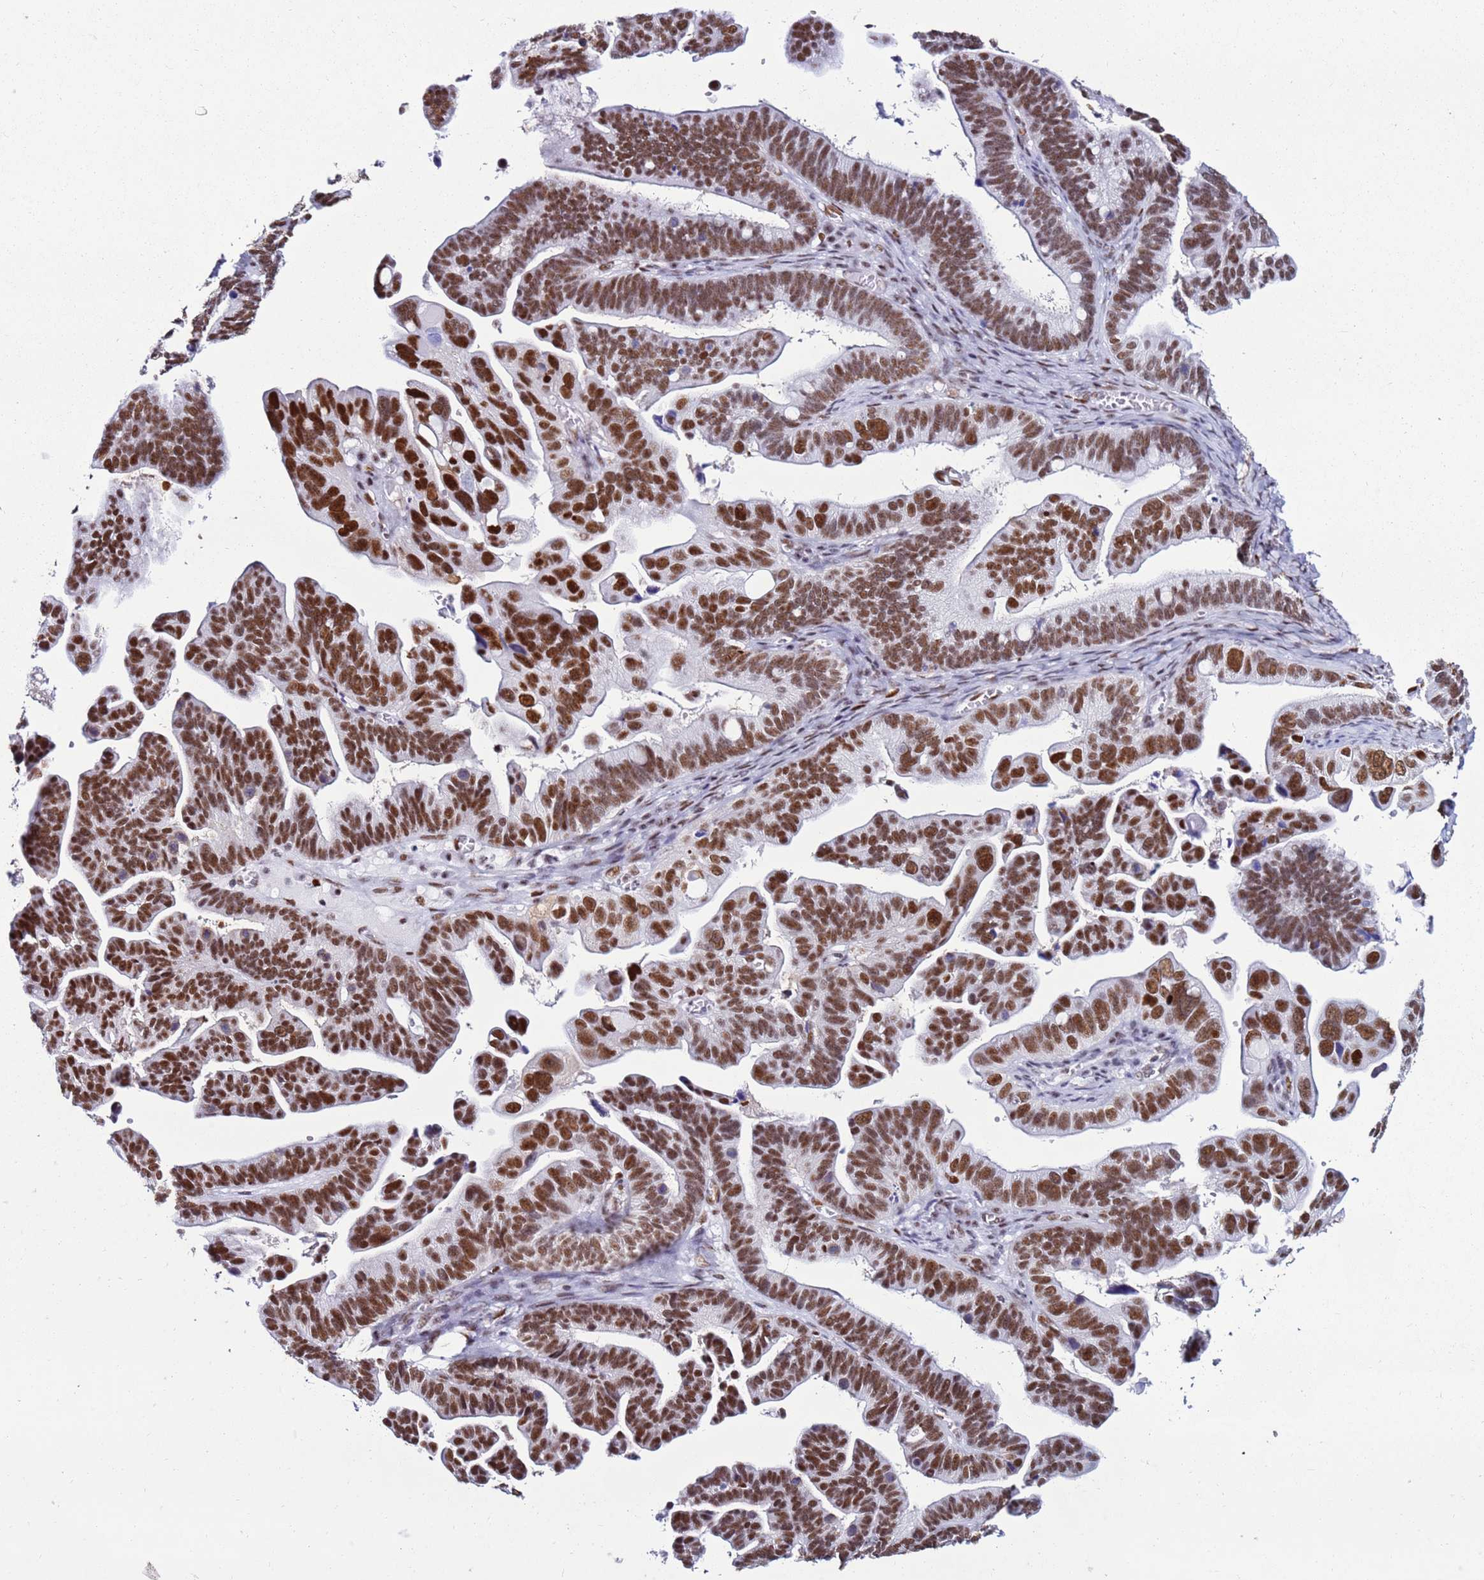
{"staining": {"intensity": "strong", "quantity": ">75%", "location": "nuclear"}, "tissue": "ovarian cancer", "cell_type": "Tumor cells", "image_type": "cancer", "snomed": [{"axis": "morphology", "description": "Cystadenocarcinoma, serous, NOS"}, {"axis": "topography", "description": "Ovary"}], "caption": "This is an image of IHC staining of ovarian cancer (serous cystadenocarcinoma), which shows strong staining in the nuclear of tumor cells.", "gene": "KPNA4", "patient": {"sex": "female", "age": 56}}